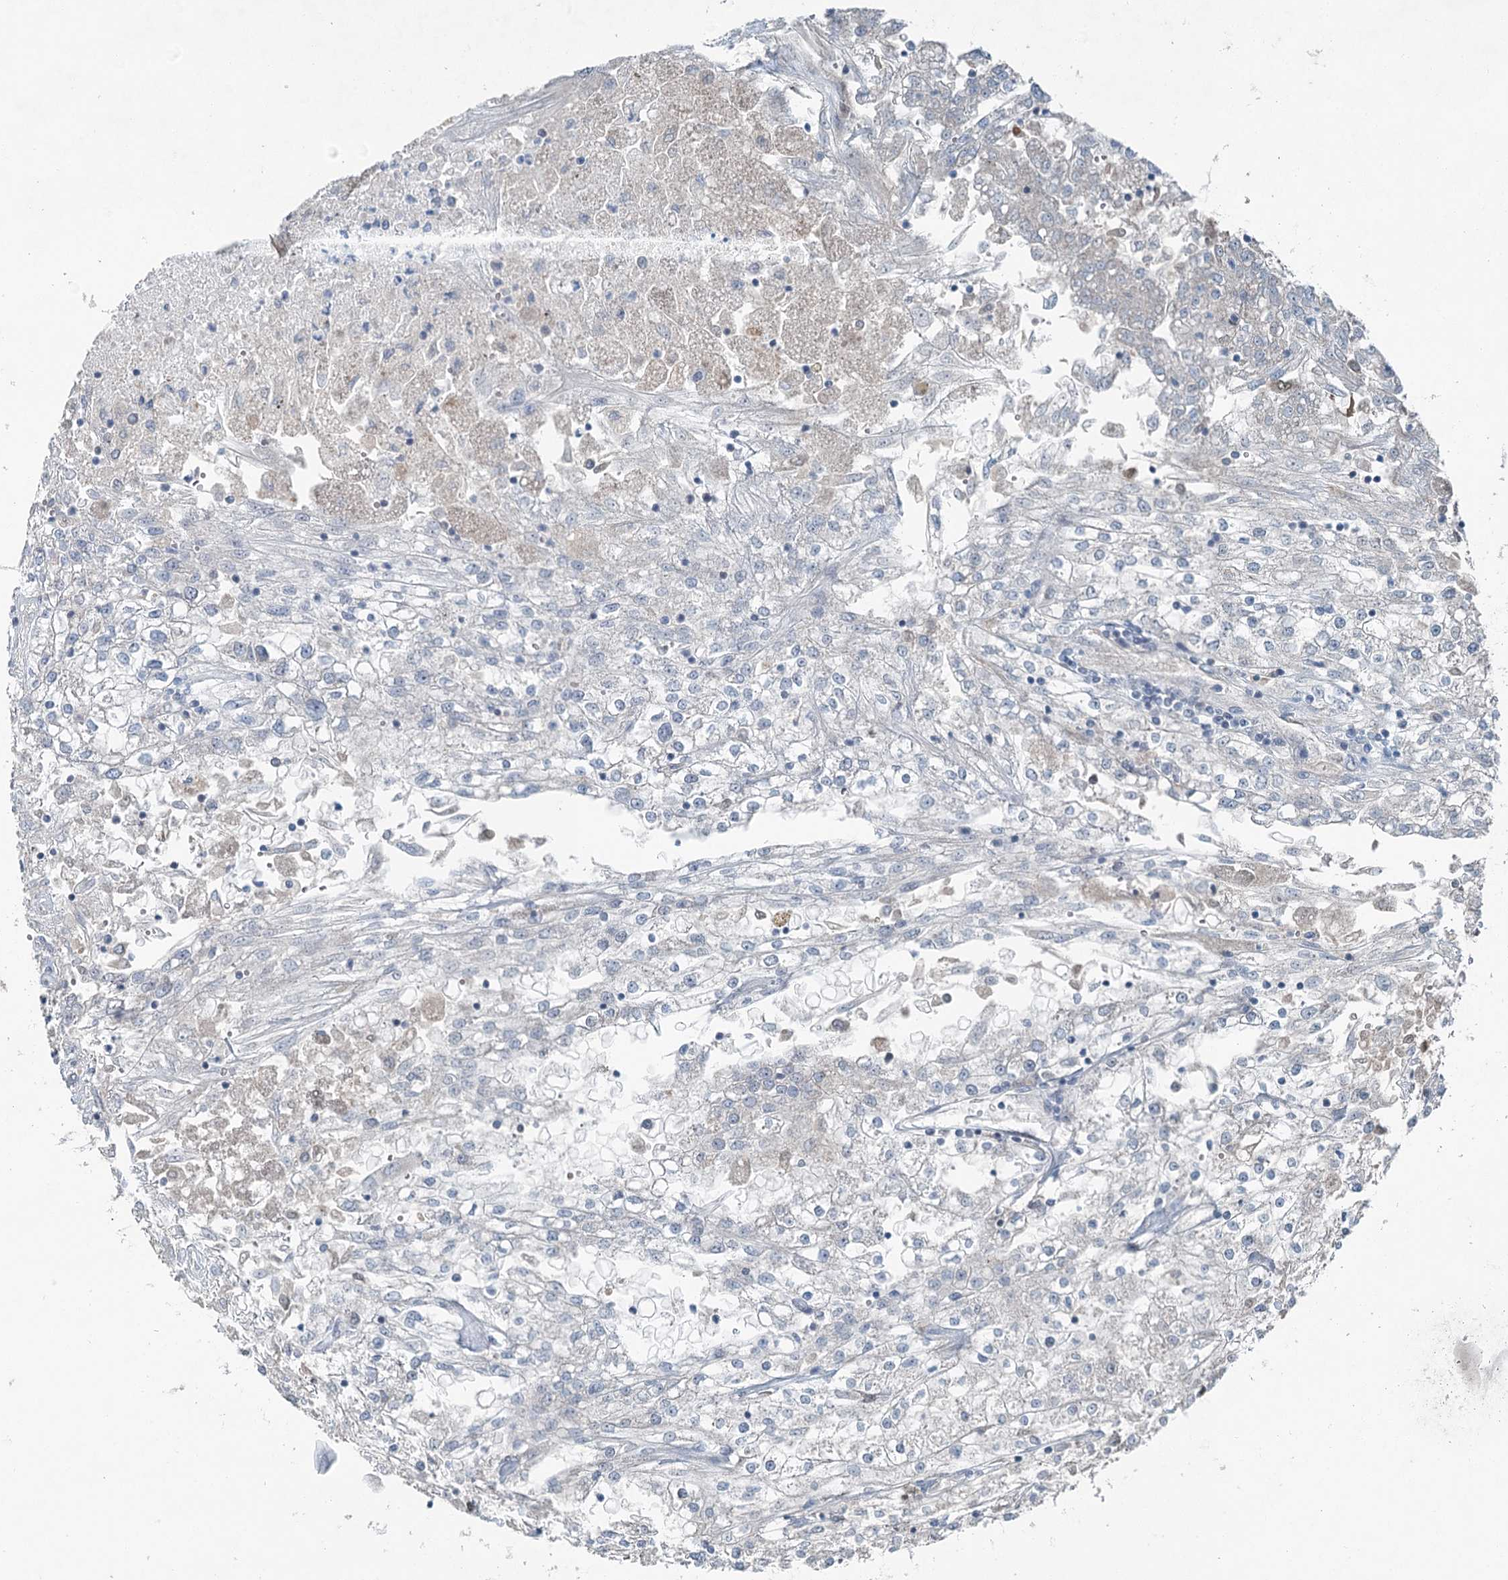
{"staining": {"intensity": "negative", "quantity": "none", "location": "none"}, "tissue": "renal cancer", "cell_type": "Tumor cells", "image_type": "cancer", "snomed": [{"axis": "morphology", "description": "Adenocarcinoma, NOS"}, {"axis": "topography", "description": "Kidney"}], "caption": "Renal adenocarcinoma was stained to show a protein in brown. There is no significant staining in tumor cells.", "gene": "CHCHD5", "patient": {"sex": "female", "age": 52}}